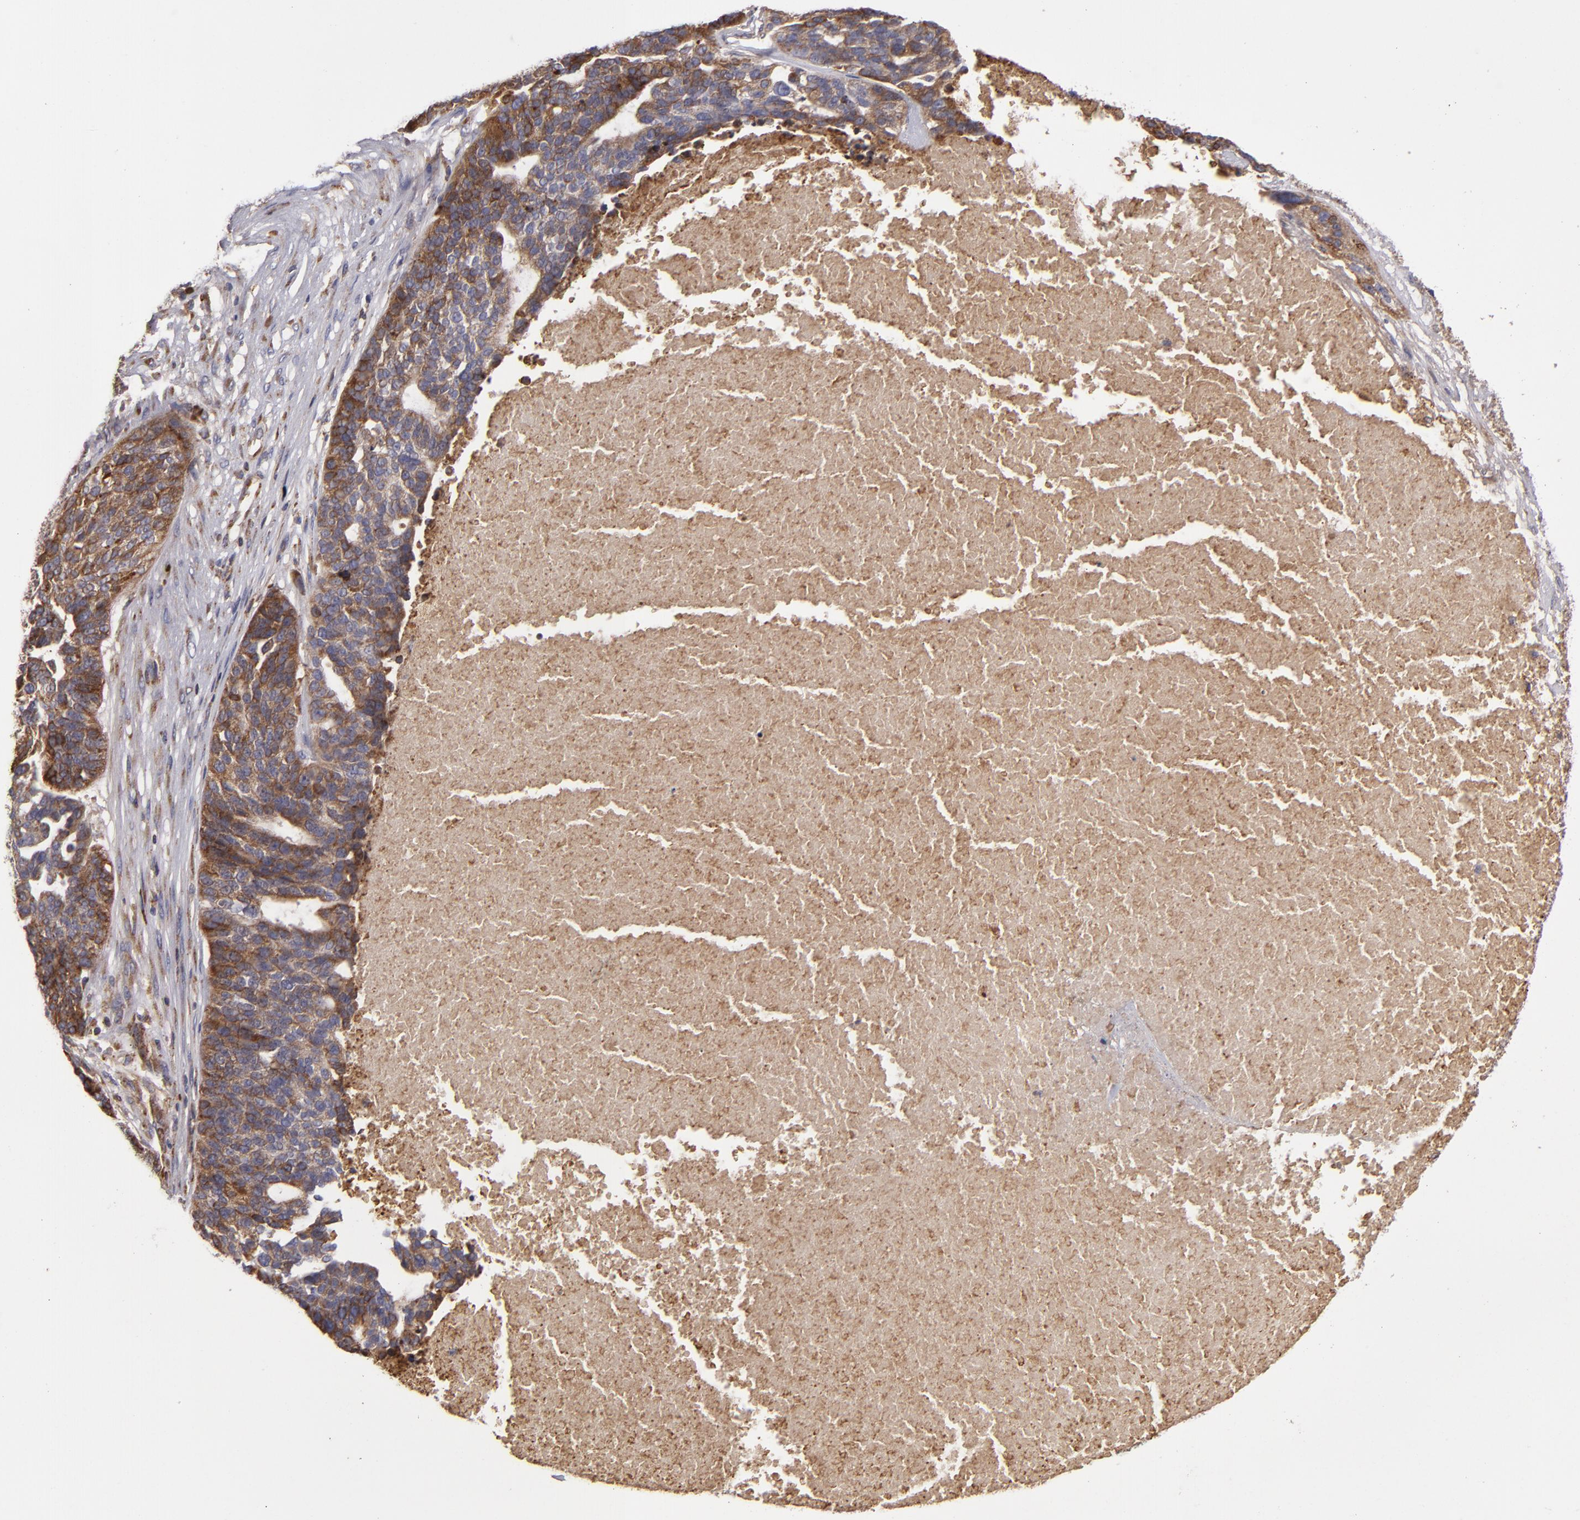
{"staining": {"intensity": "moderate", "quantity": ">75%", "location": "cytoplasmic/membranous"}, "tissue": "ovarian cancer", "cell_type": "Tumor cells", "image_type": "cancer", "snomed": [{"axis": "morphology", "description": "Cystadenocarcinoma, serous, NOS"}, {"axis": "topography", "description": "Ovary"}], "caption": "This image displays ovarian cancer (serous cystadenocarcinoma) stained with immunohistochemistry (IHC) to label a protein in brown. The cytoplasmic/membranous of tumor cells show moderate positivity for the protein. Nuclei are counter-stained blue.", "gene": "CFB", "patient": {"sex": "female", "age": 59}}